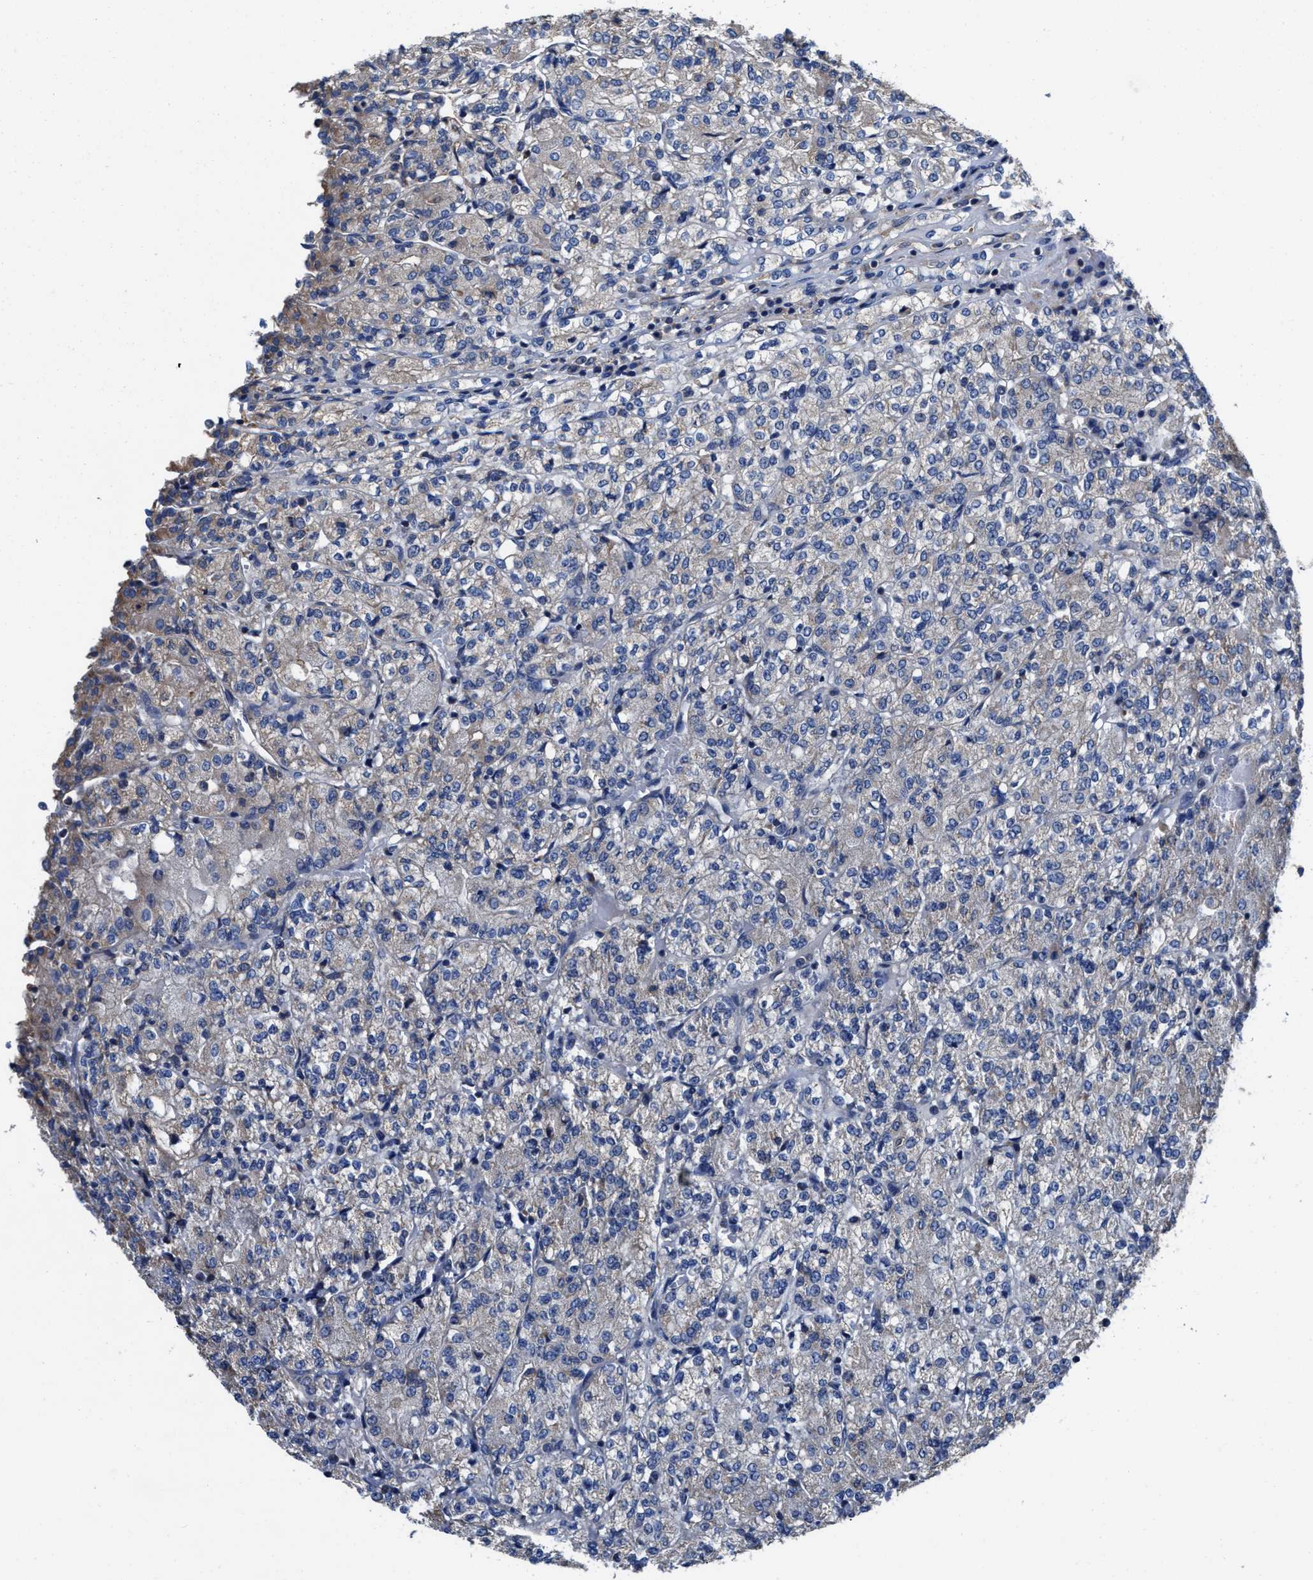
{"staining": {"intensity": "negative", "quantity": "none", "location": "none"}, "tissue": "renal cancer", "cell_type": "Tumor cells", "image_type": "cancer", "snomed": [{"axis": "morphology", "description": "Adenocarcinoma, NOS"}, {"axis": "topography", "description": "Kidney"}], "caption": "Tumor cells are negative for brown protein staining in renal cancer.", "gene": "TMEM30A", "patient": {"sex": "male", "age": 77}}